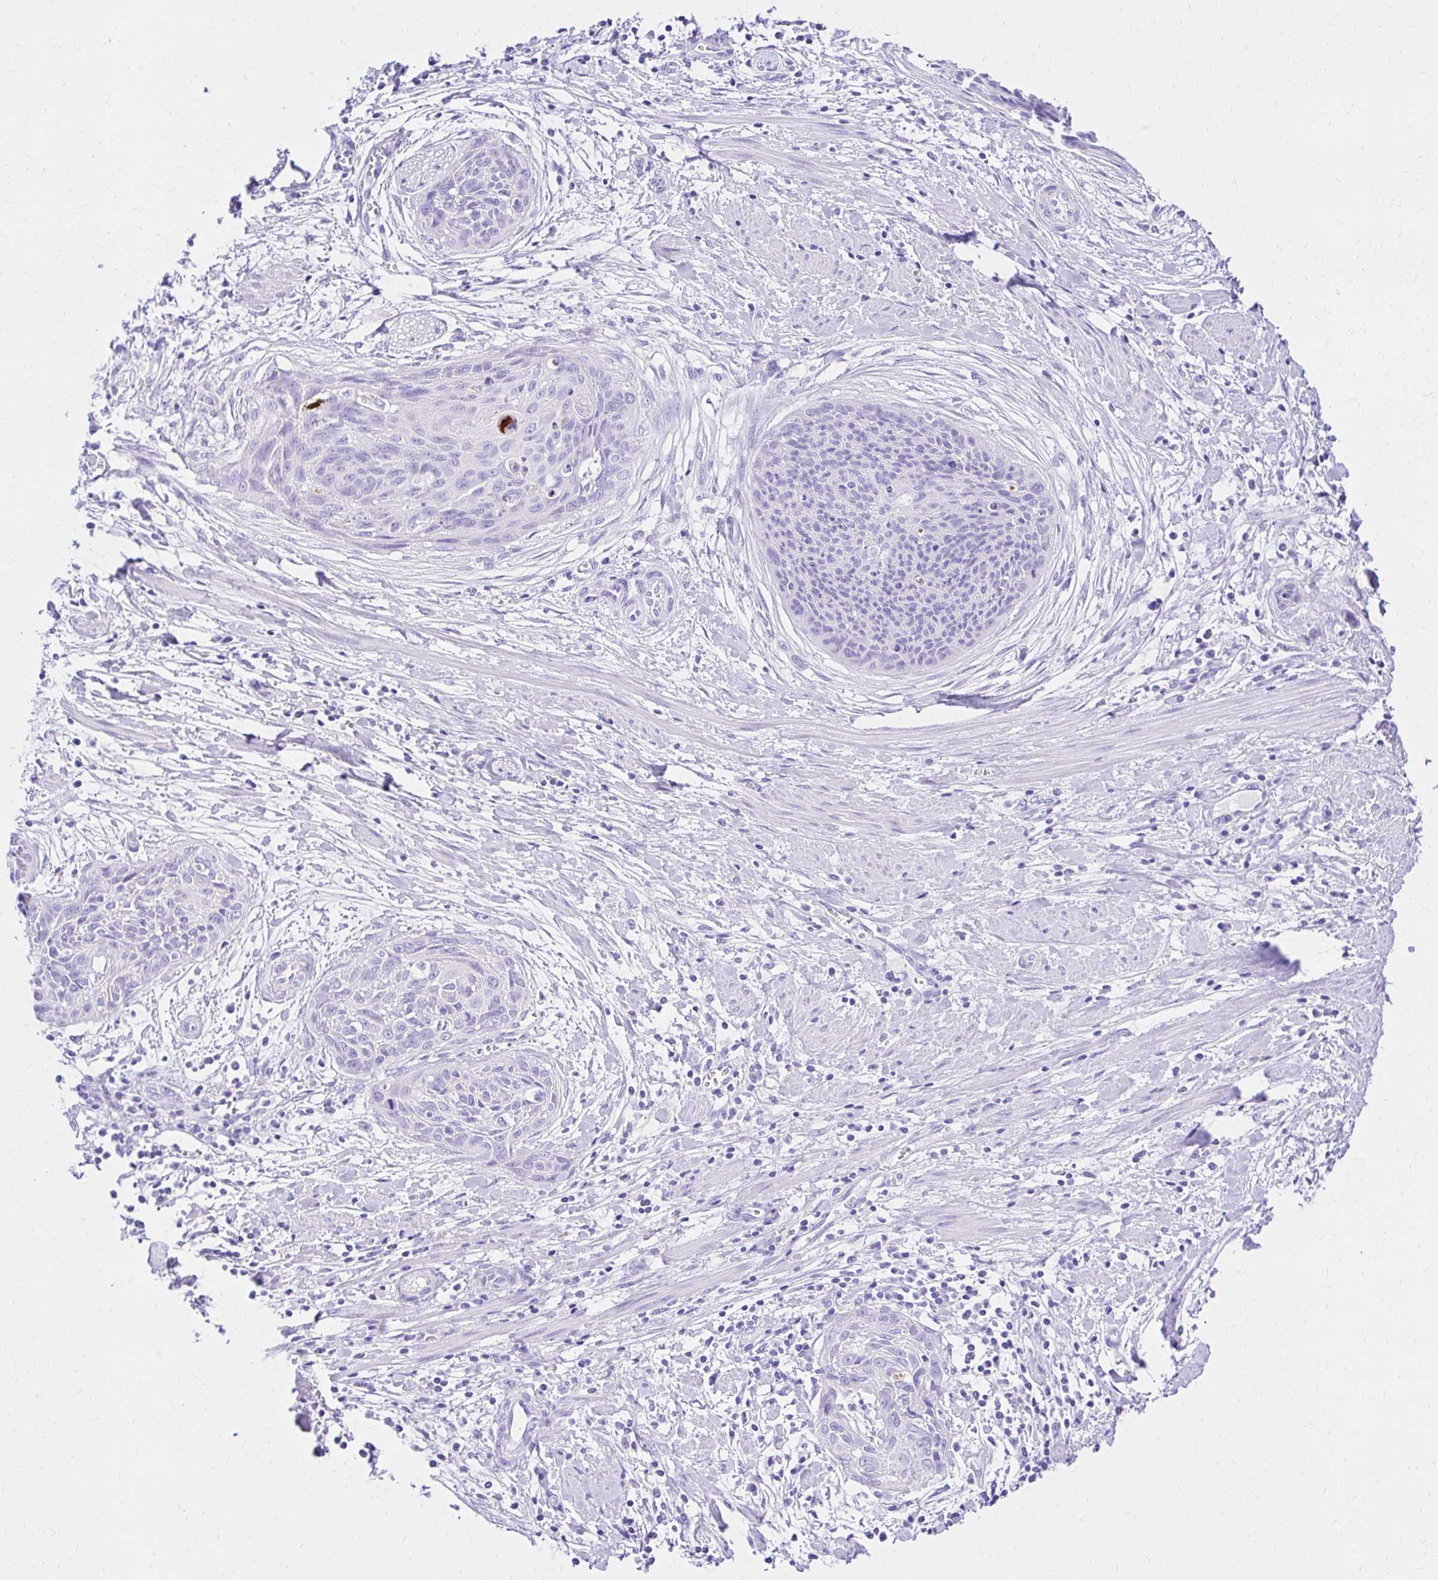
{"staining": {"intensity": "negative", "quantity": "none", "location": "none"}, "tissue": "cervical cancer", "cell_type": "Tumor cells", "image_type": "cancer", "snomed": [{"axis": "morphology", "description": "Squamous cell carcinoma, NOS"}, {"axis": "topography", "description": "Cervix"}], "caption": "Tumor cells are negative for brown protein staining in squamous cell carcinoma (cervical). (DAB immunohistochemistry with hematoxylin counter stain).", "gene": "S100G", "patient": {"sex": "female", "age": 55}}